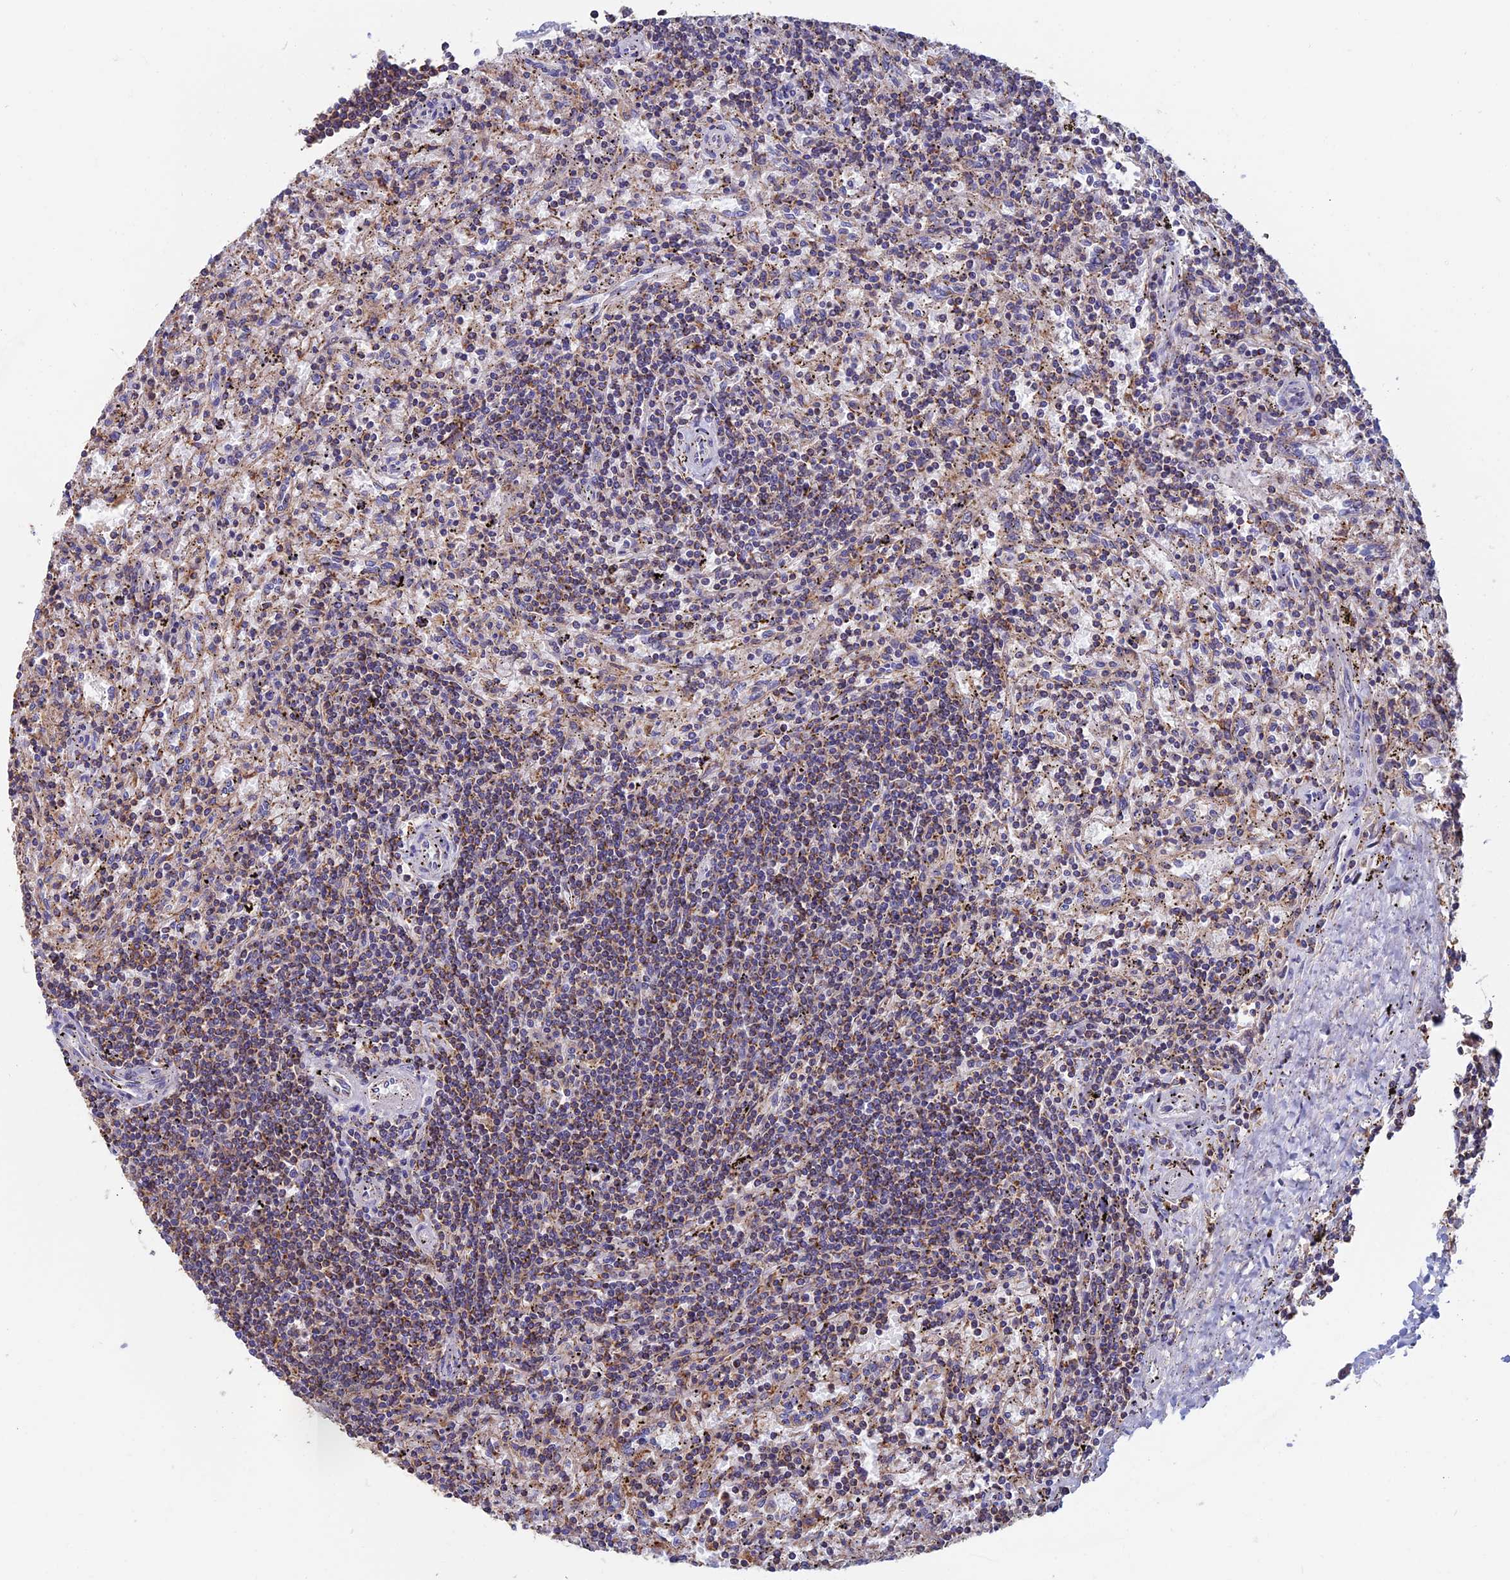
{"staining": {"intensity": "moderate", "quantity": "25%-75%", "location": "cytoplasmic/membranous"}, "tissue": "lymphoma", "cell_type": "Tumor cells", "image_type": "cancer", "snomed": [{"axis": "morphology", "description": "Malignant lymphoma, non-Hodgkin's type, Low grade"}, {"axis": "topography", "description": "Spleen"}], "caption": "Protein staining exhibits moderate cytoplasmic/membranous staining in approximately 25%-75% of tumor cells in low-grade malignant lymphoma, non-Hodgkin's type.", "gene": "HSD17B8", "patient": {"sex": "male", "age": 76}}